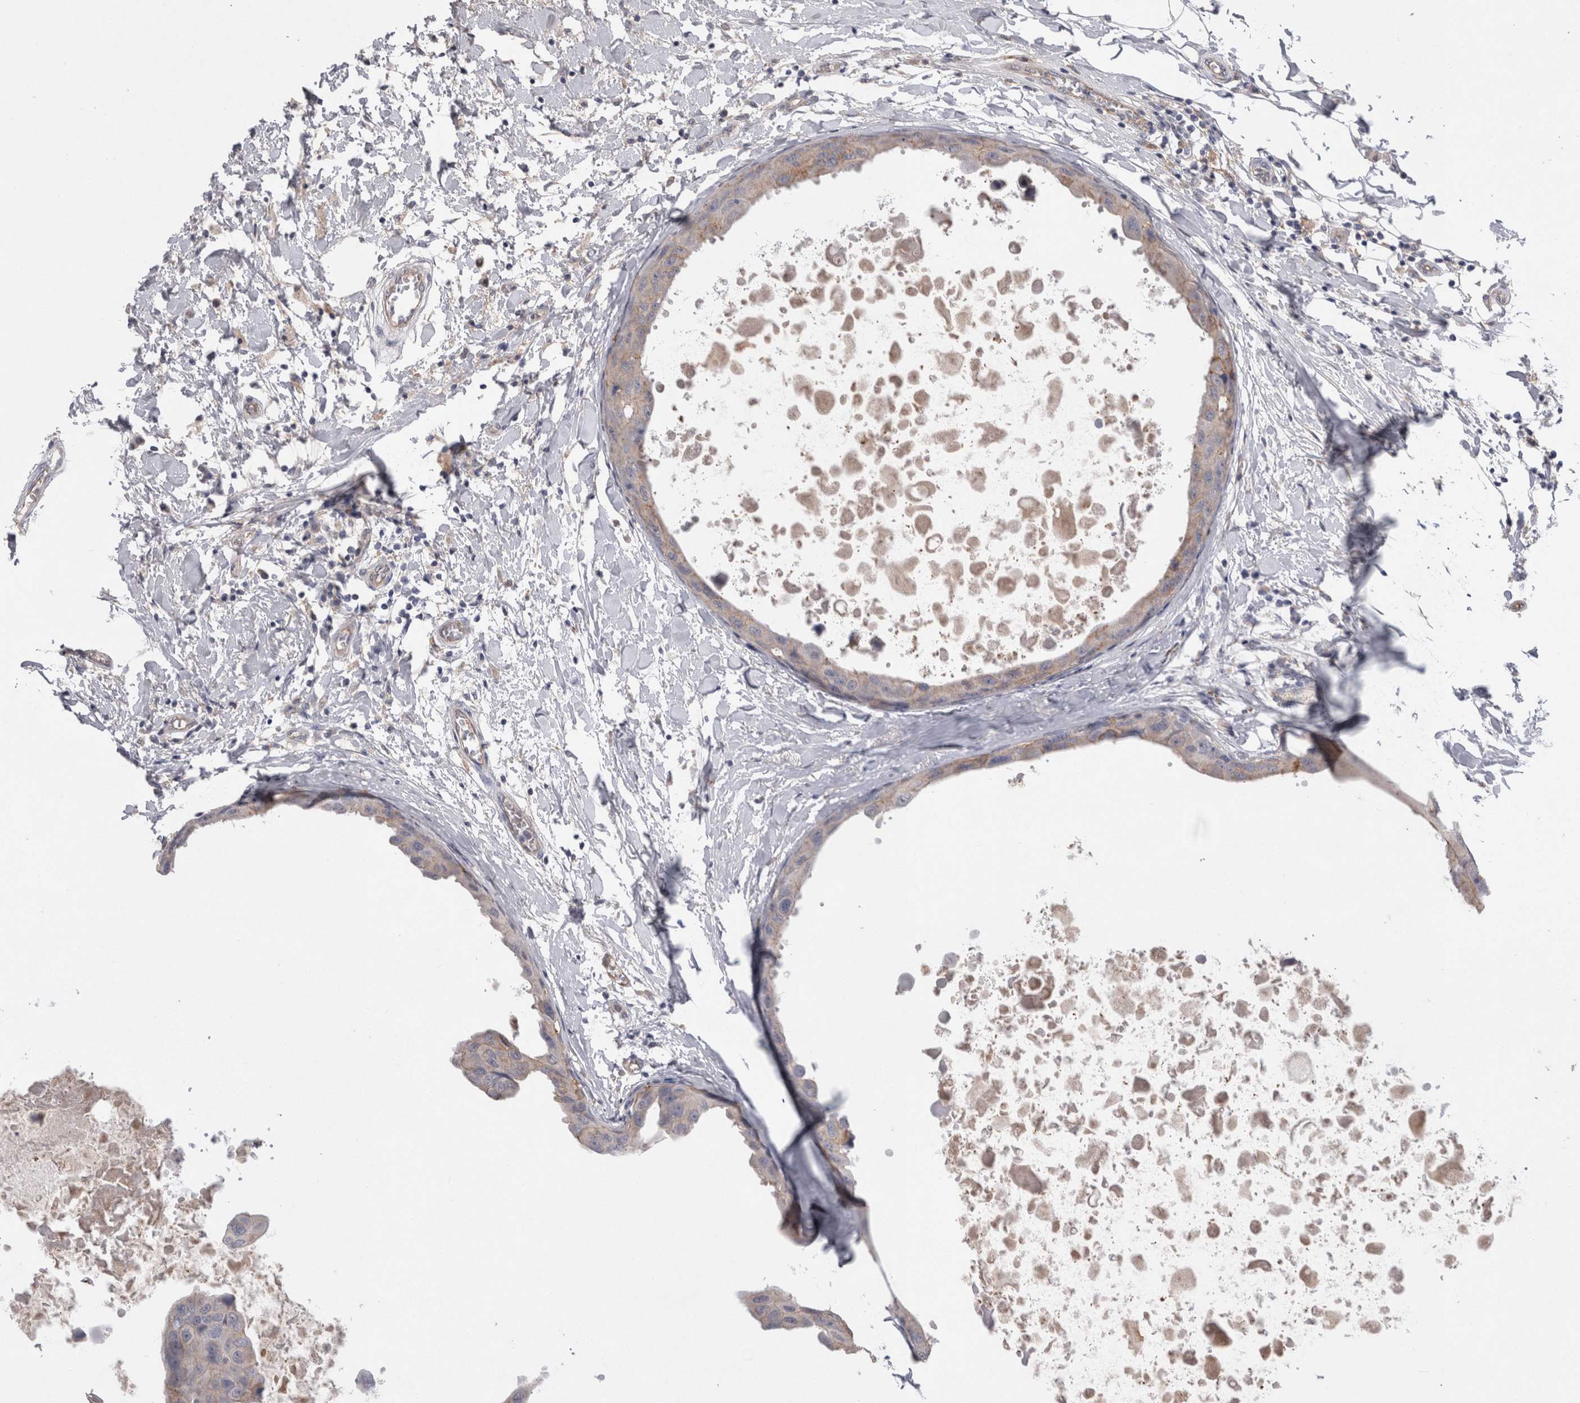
{"staining": {"intensity": "moderate", "quantity": "<25%", "location": "cytoplasmic/membranous"}, "tissue": "breast cancer", "cell_type": "Tumor cells", "image_type": "cancer", "snomed": [{"axis": "morphology", "description": "Duct carcinoma"}, {"axis": "topography", "description": "Breast"}], "caption": "Immunohistochemical staining of human breast cancer shows moderate cytoplasmic/membranous protein staining in approximately <25% of tumor cells. (Brightfield microscopy of DAB IHC at high magnification).", "gene": "NECTIN2", "patient": {"sex": "female", "age": 27}}